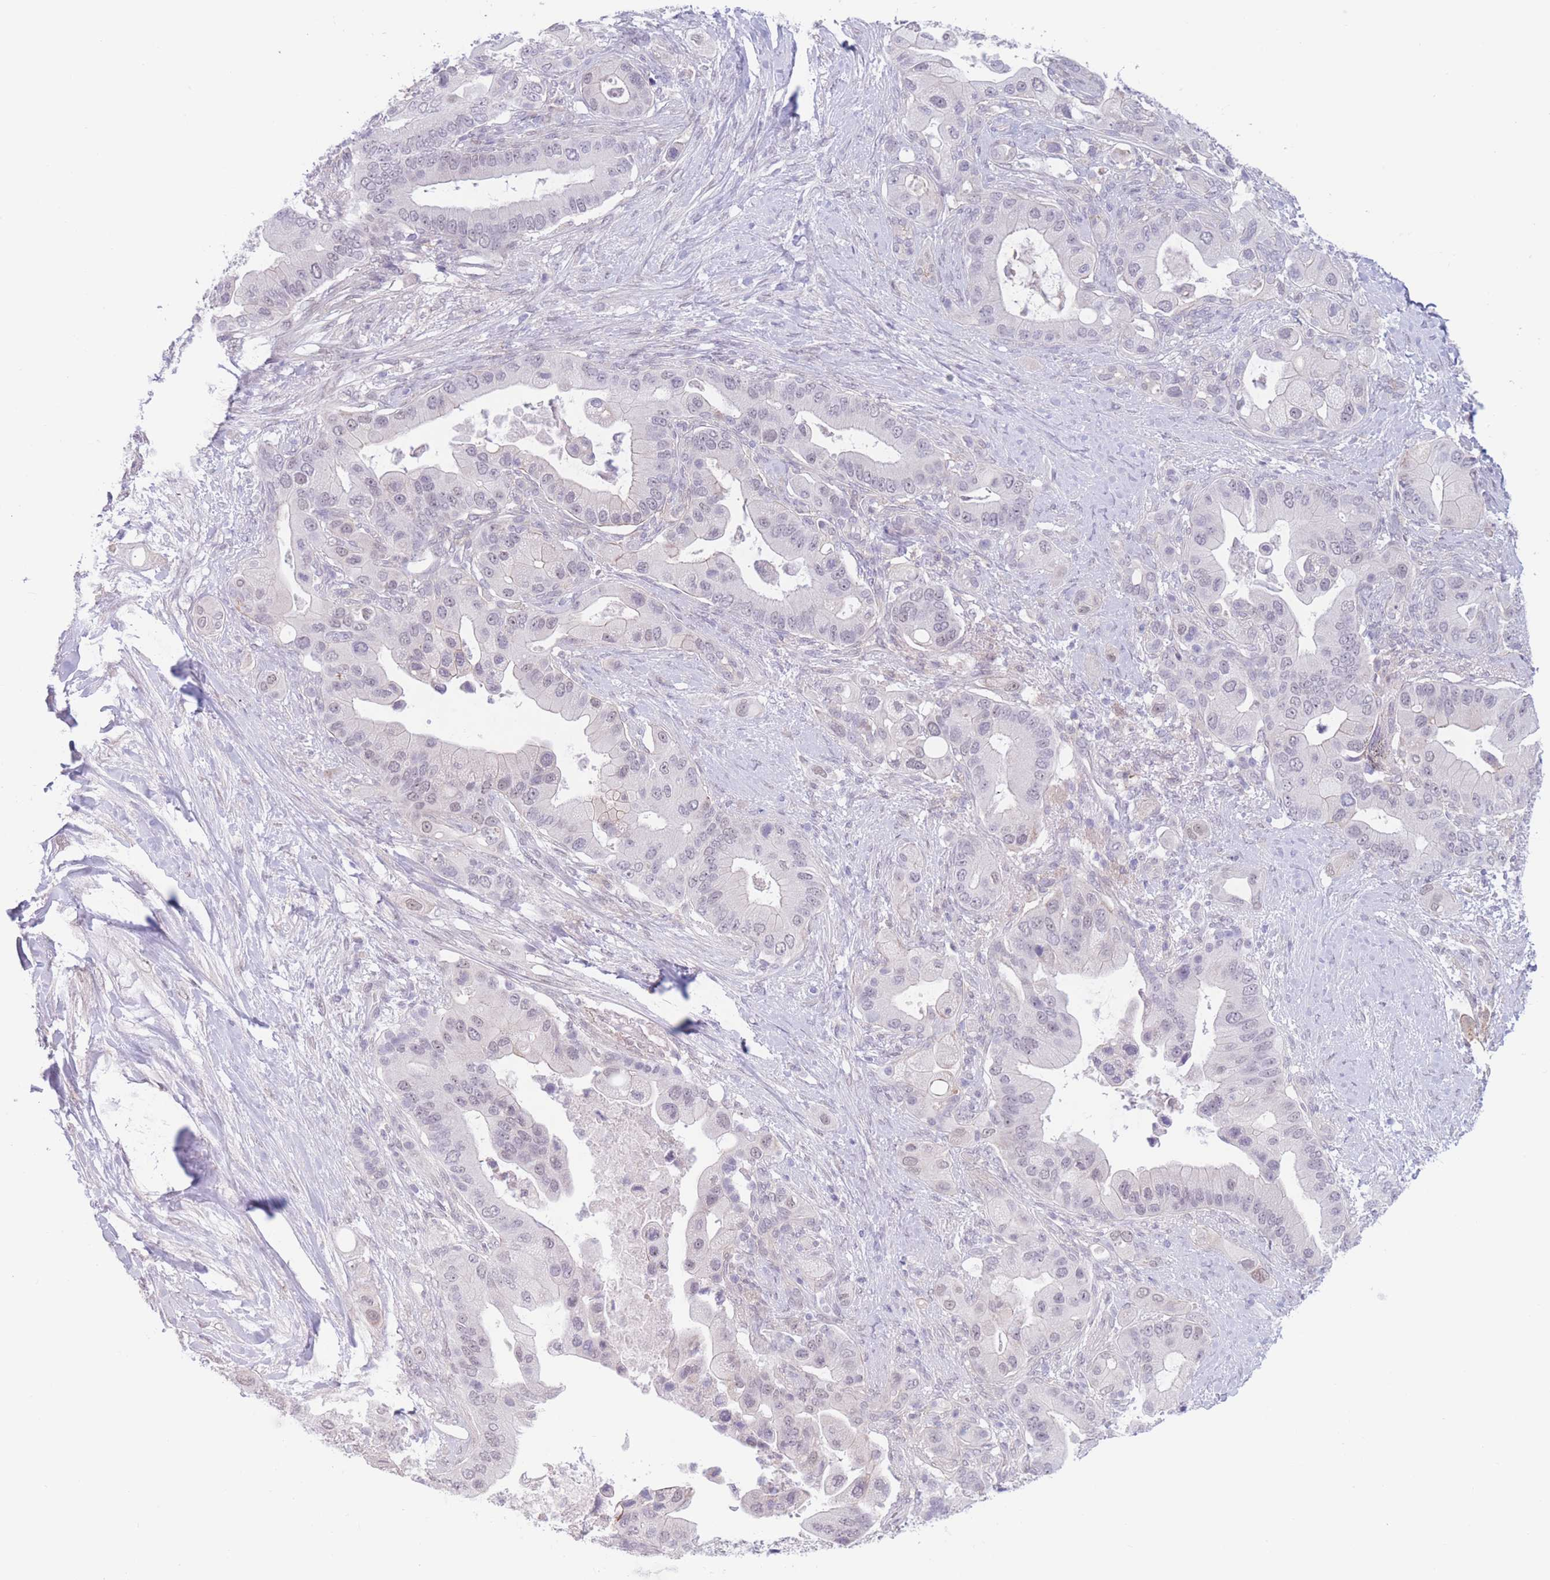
{"staining": {"intensity": "negative", "quantity": "none", "location": "none"}, "tissue": "pancreatic cancer", "cell_type": "Tumor cells", "image_type": "cancer", "snomed": [{"axis": "morphology", "description": "Adenocarcinoma, NOS"}, {"axis": "topography", "description": "Pancreas"}], "caption": "An immunohistochemistry (IHC) image of pancreatic cancer (adenocarcinoma) is shown. There is no staining in tumor cells of pancreatic cancer (adenocarcinoma).", "gene": "PODXL", "patient": {"sex": "male", "age": 57}}